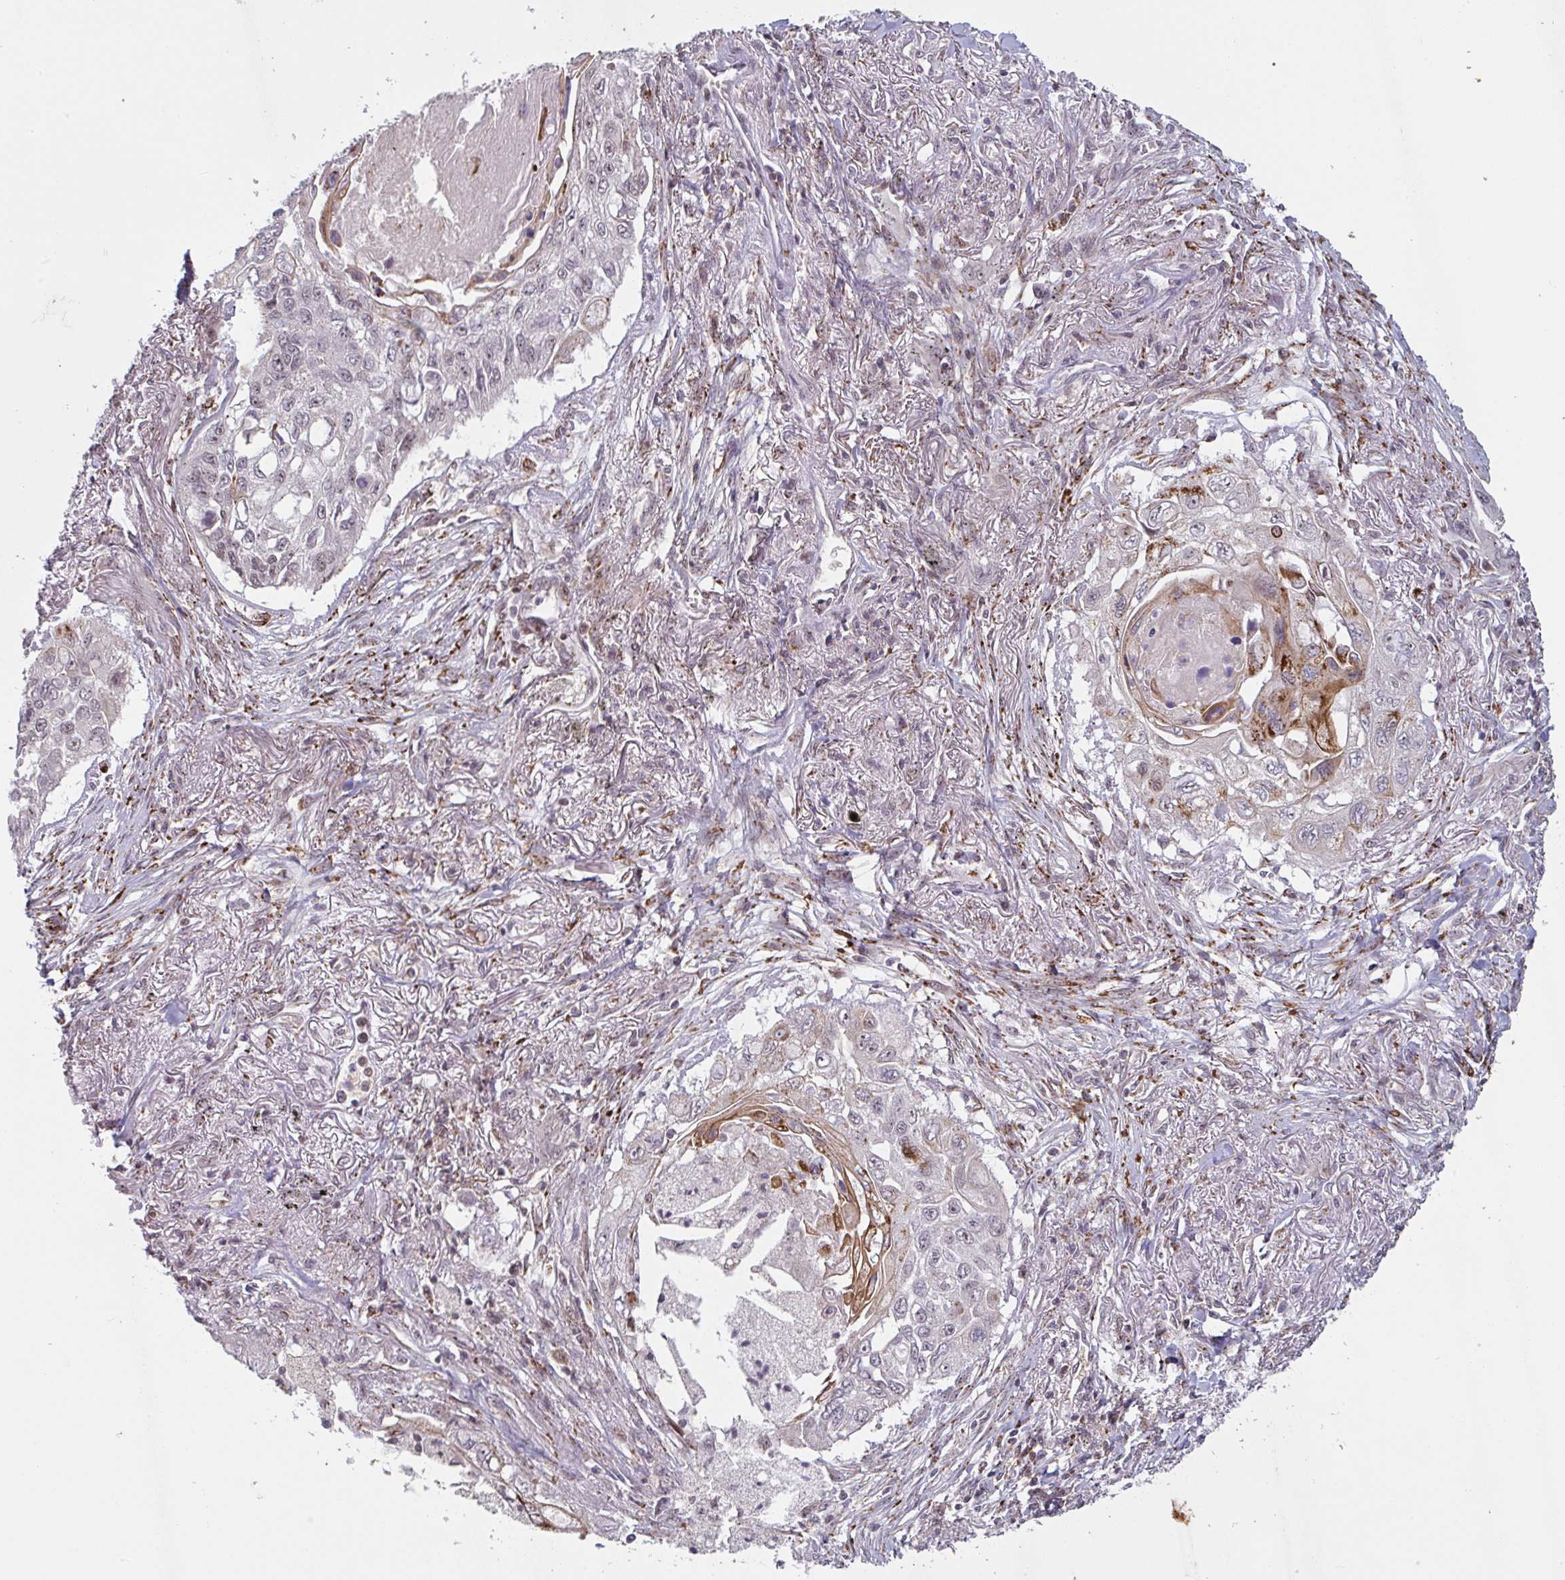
{"staining": {"intensity": "negative", "quantity": "none", "location": "none"}, "tissue": "lung cancer", "cell_type": "Tumor cells", "image_type": "cancer", "snomed": [{"axis": "morphology", "description": "Squamous cell carcinoma, NOS"}, {"axis": "topography", "description": "Lung"}], "caption": "Immunohistochemistry micrograph of squamous cell carcinoma (lung) stained for a protein (brown), which shows no expression in tumor cells.", "gene": "NLRP13", "patient": {"sex": "male", "age": 75}}